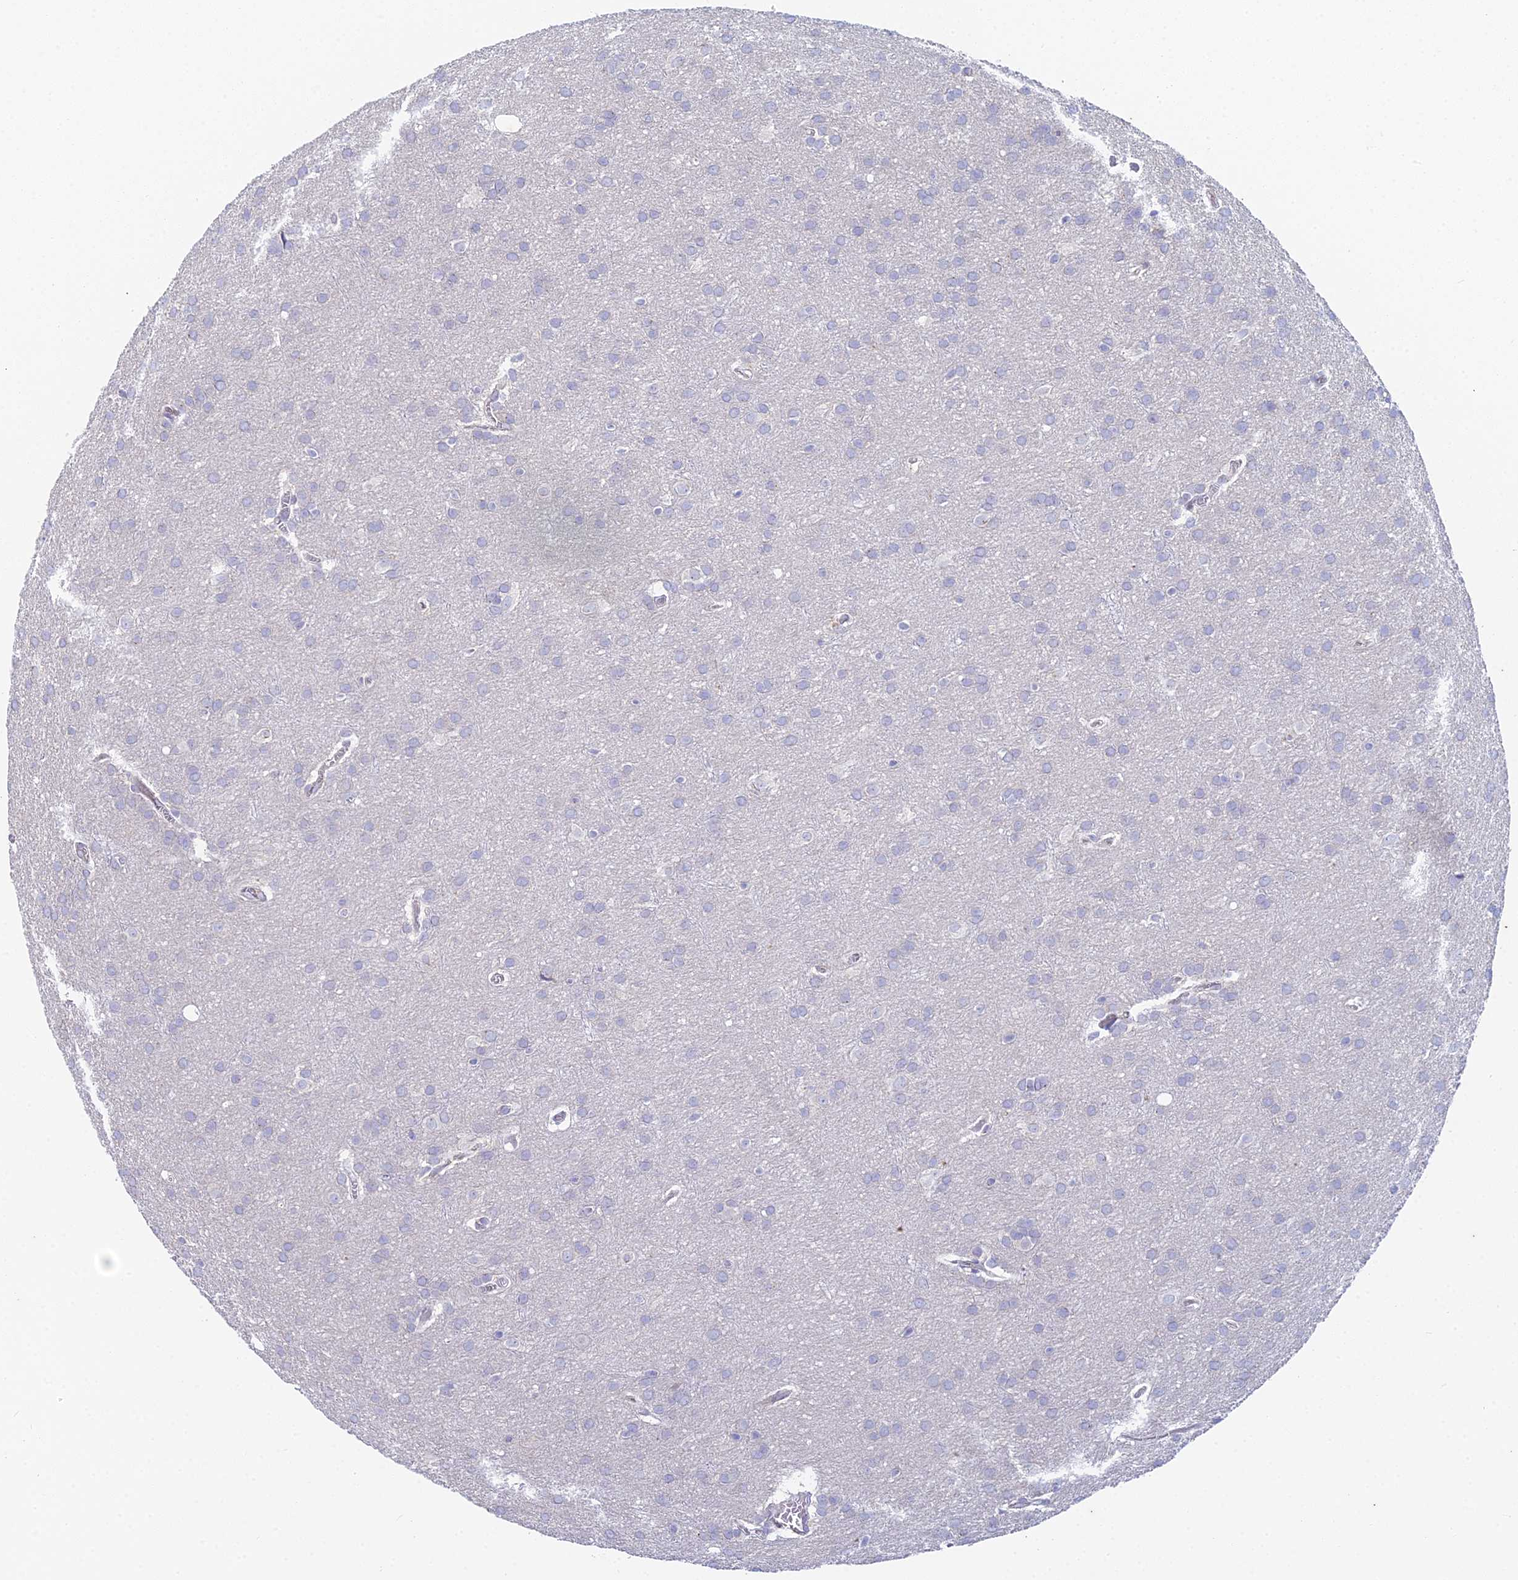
{"staining": {"intensity": "negative", "quantity": "none", "location": "none"}, "tissue": "glioma", "cell_type": "Tumor cells", "image_type": "cancer", "snomed": [{"axis": "morphology", "description": "Glioma, malignant, Low grade"}, {"axis": "topography", "description": "Brain"}], "caption": "Protein analysis of glioma demonstrates no significant expression in tumor cells. The staining was performed using DAB to visualize the protein expression in brown, while the nuclei were stained in blue with hematoxylin (Magnification: 20x).", "gene": "EEF2KMT", "patient": {"sex": "female", "age": 32}}